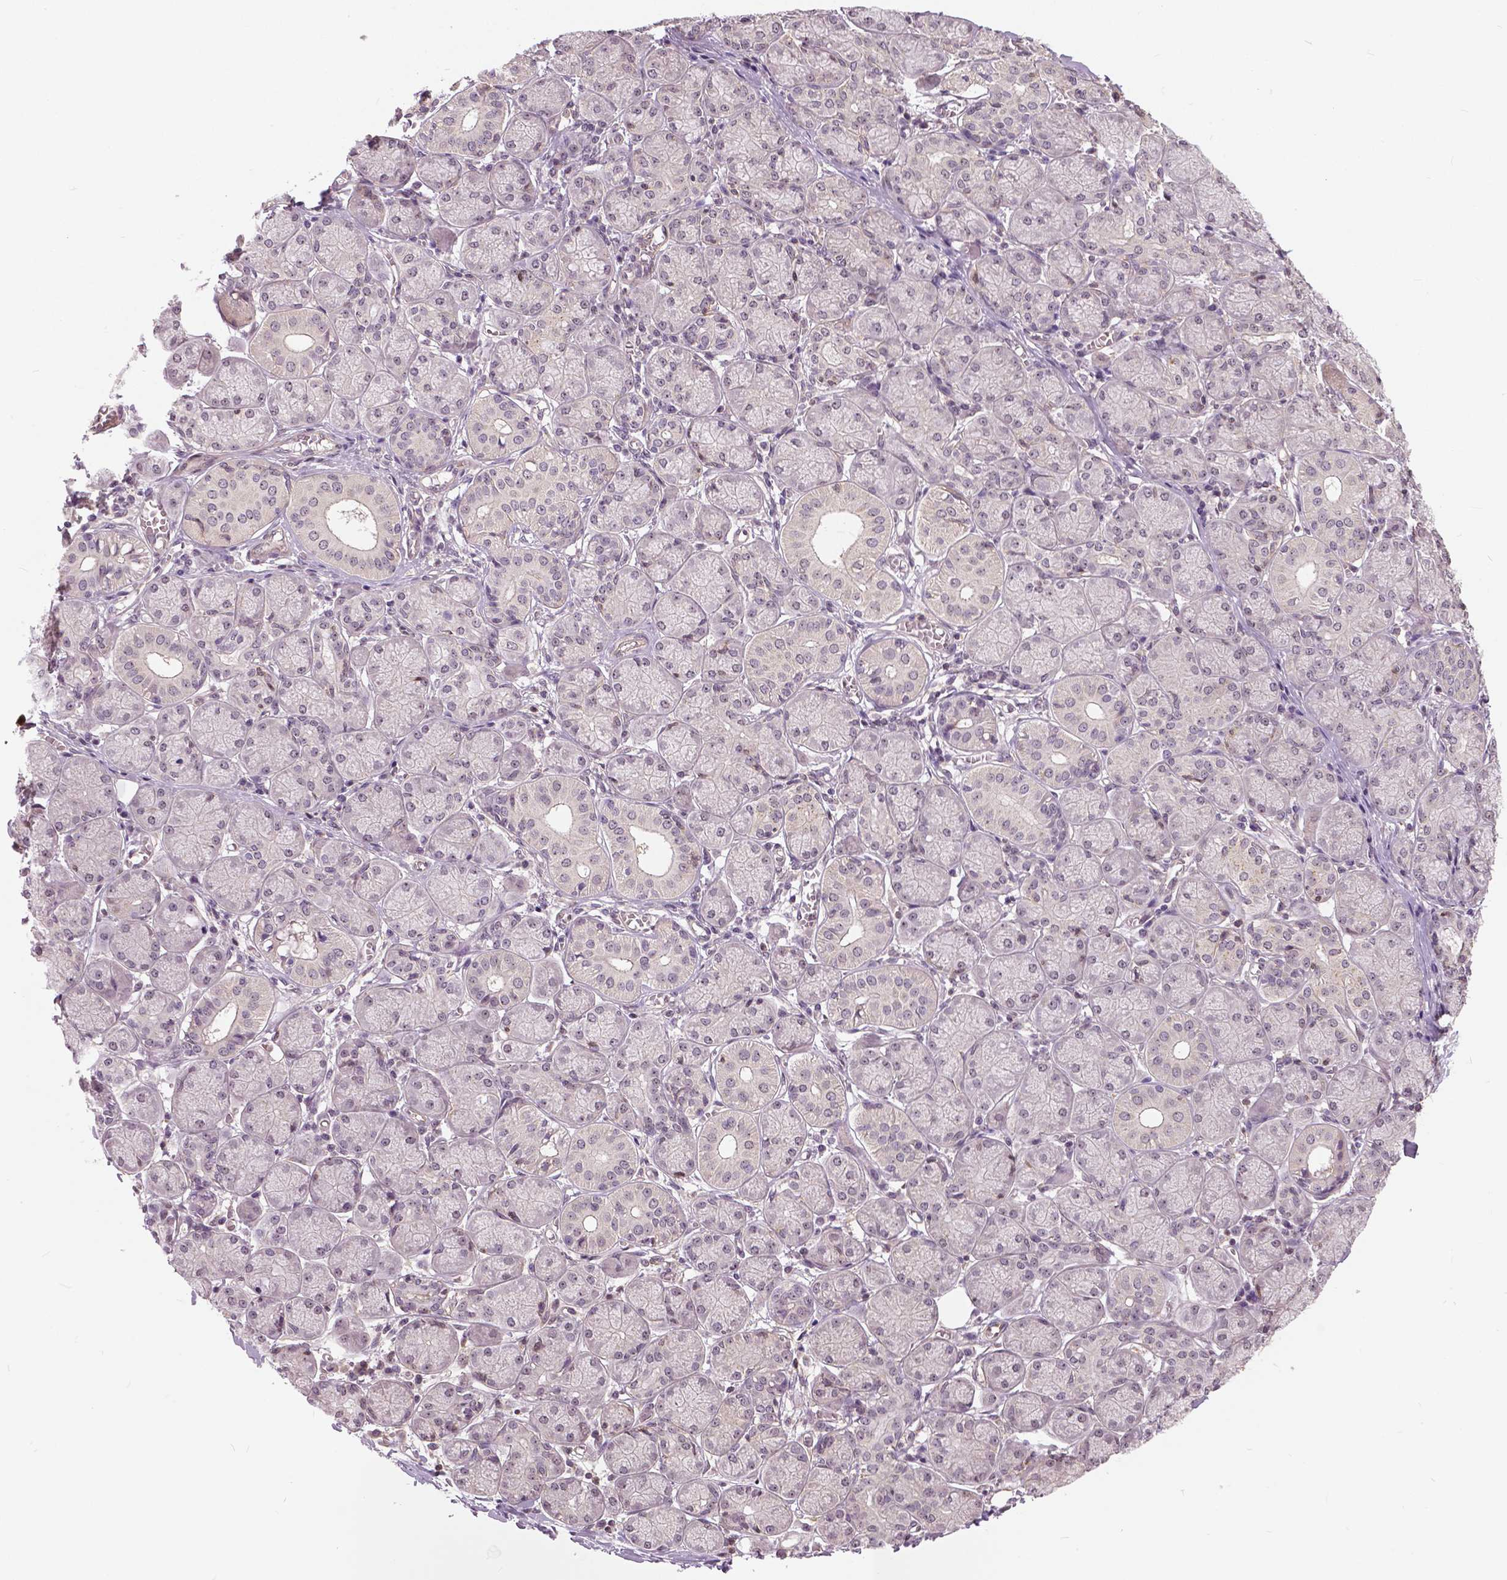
{"staining": {"intensity": "weak", "quantity": "<25%", "location": "cytoplasmic/membranous"}, "tissue": "salivary gland", "cell_type": "Glandular cells", "image_type": "normal", "snomed": [{"axis": "morphology", "description": "Normal tissue, NOS"}, {"axis": "topography", "description": "Salivary gland"}, {"axis": "topography", "description": "Peripheral nerve tissue"}], "caption": "This is an immunohistochemistry micrograph of unremarkable human salivary gland. There is no staining in glandular cells.", "gene": "ANXA13", "patient": {"sex": "female", "age": 24}}